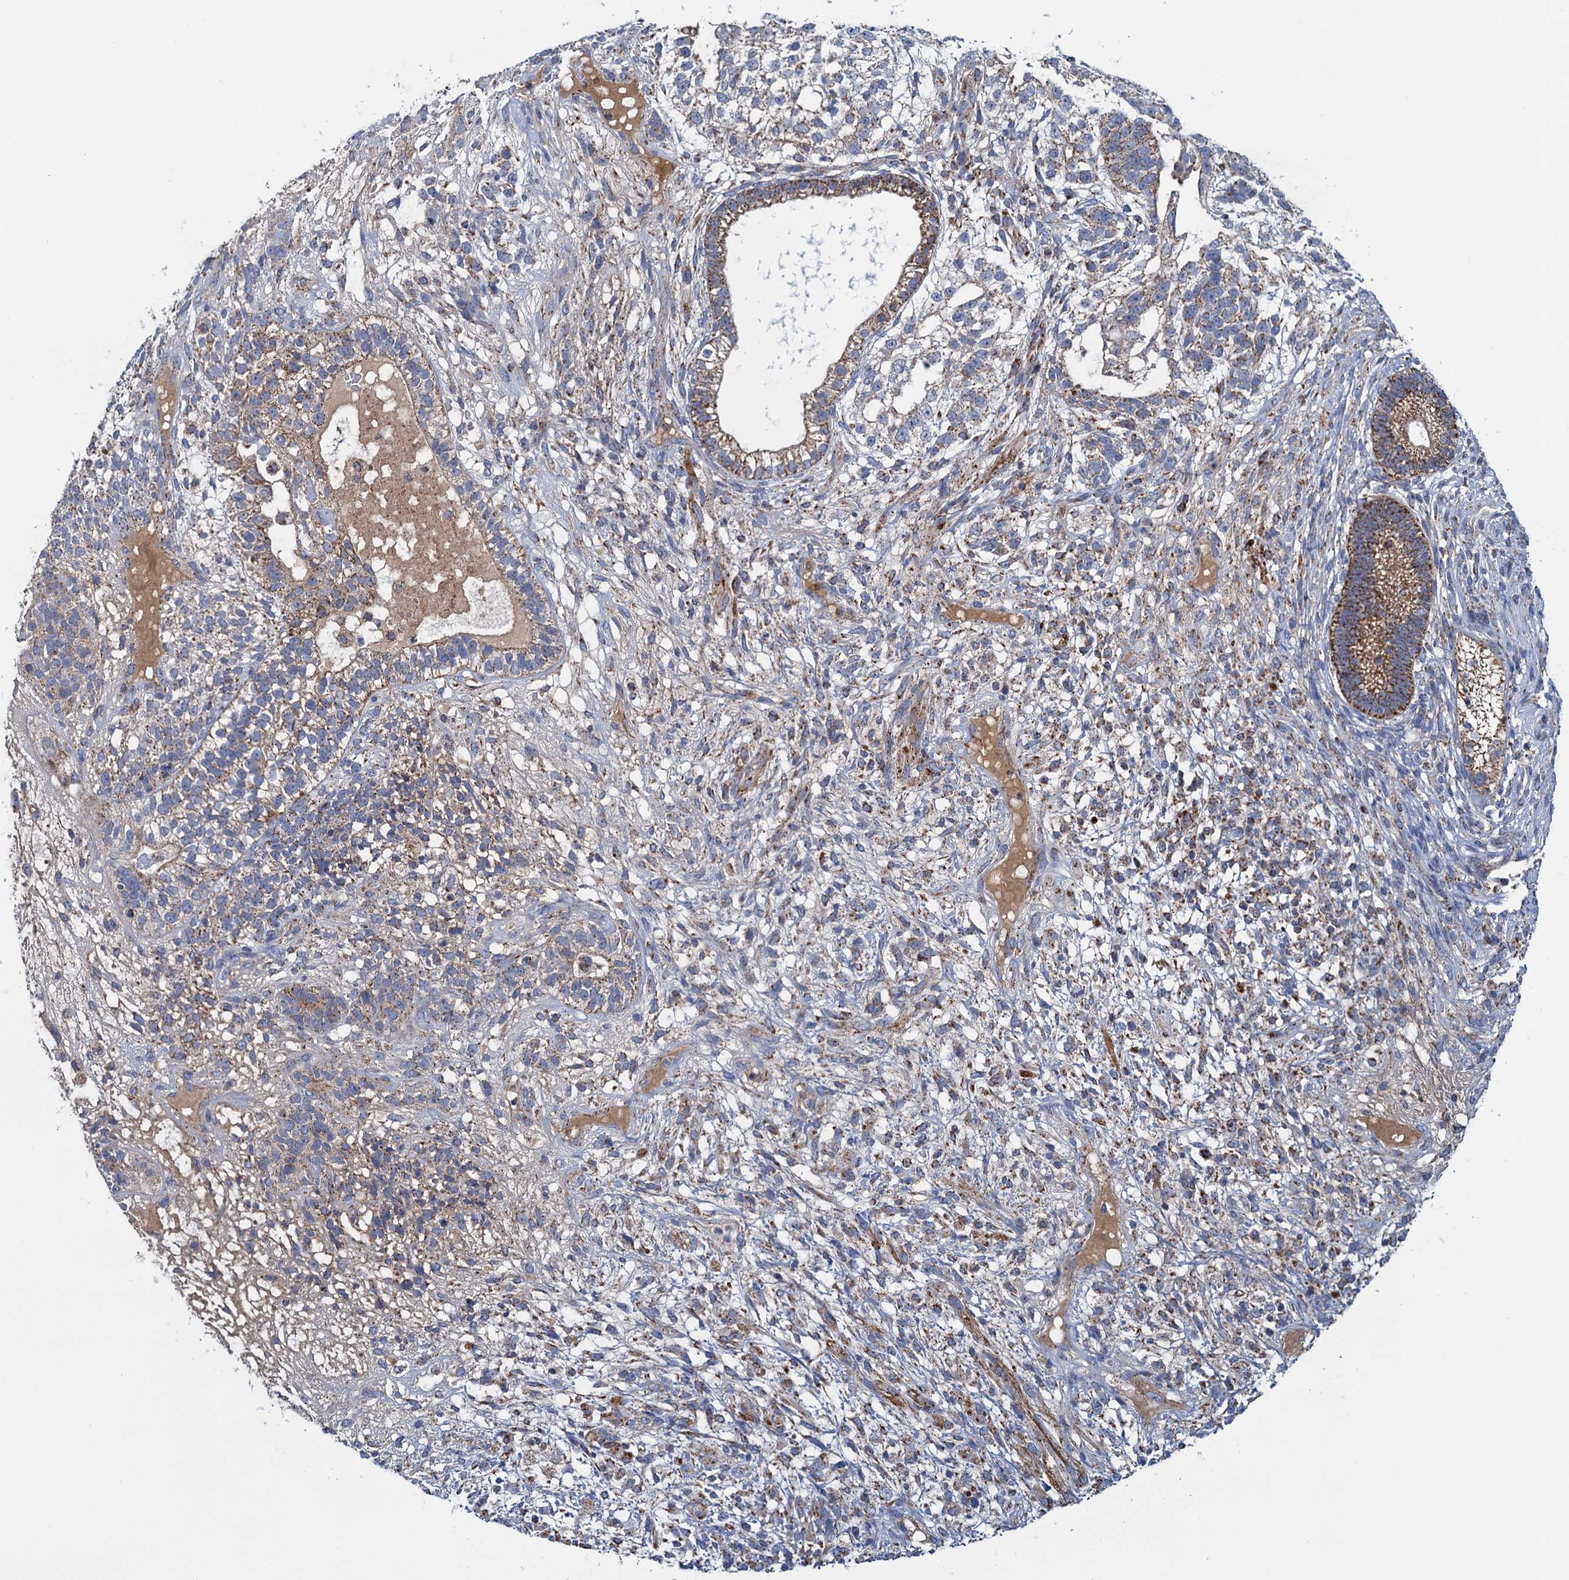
{"staining": {"intensity": "moderate", "quantity": ">75%", "location": "cytoplasmic/membranous"}, "tissue": "testis cancer", "cell_type": "Tumor cells", "image_type": "cancer", "snomed": [{"axis": "morphology", "description": "Seminoma, NOS"}, {"axis": "morphology", "description": "Carcinoma, Embryonal, NOS"}, {"axis": "topography", "description": "Testis"}], "caption": "Immunohistochemical staining of human testis embryonal carcinoma exhibits medium levels of moderate cytoplasmic/membranous protein positivity in approximately >75% of tumor cells.", "gene": "GTPBP3", "patient": {"sex": "male", "age": 28}}